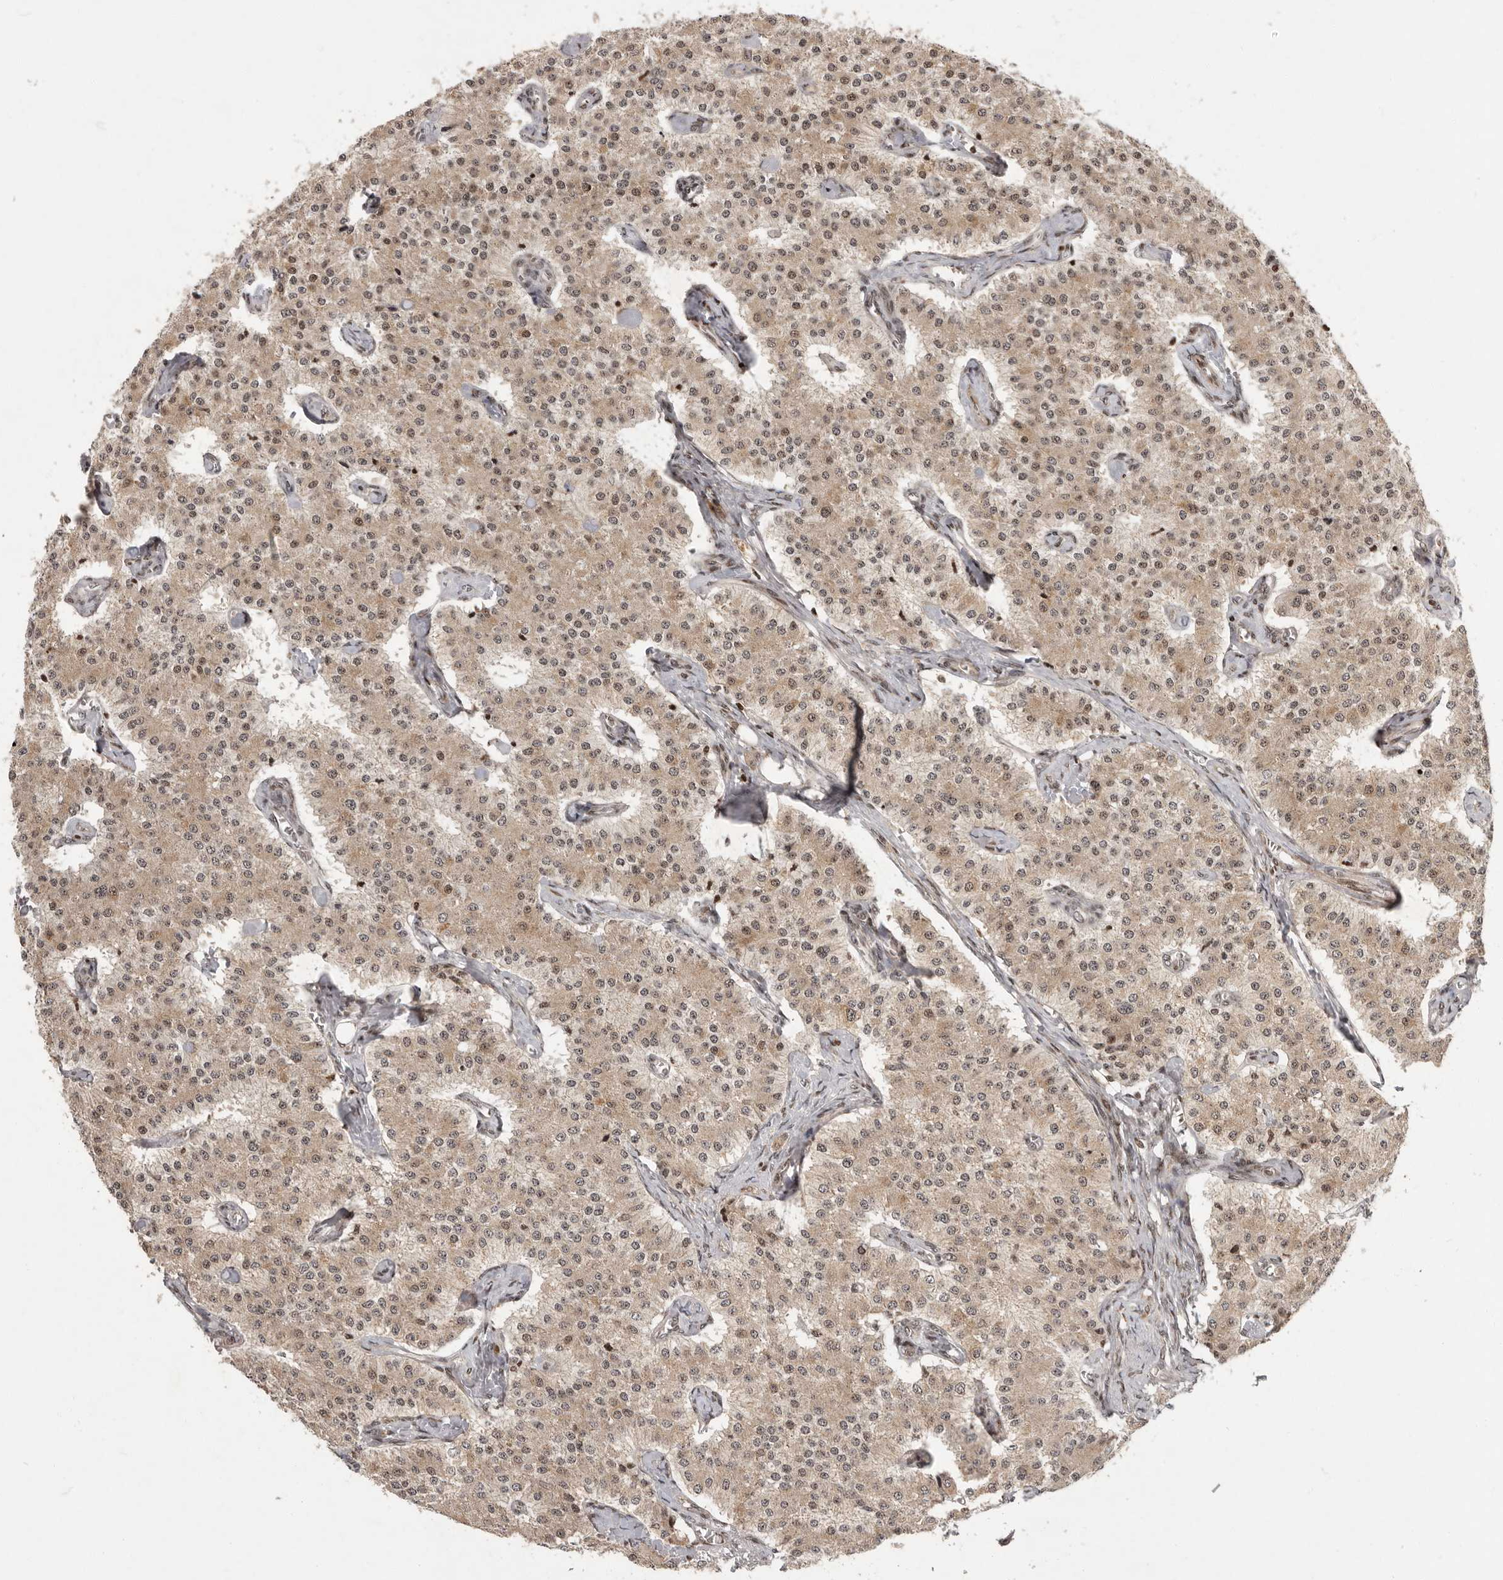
{"staining": {"intensity": "moderate", "quantity": ">75%", "location": "cytoplasmic/membranous,nuclear"}, "tissue": "carcinoid", "cell_type": "Tumor cells", "image_type": "cancer", "snomed": [{"axis": "morphology", "description": "Carcinoid, malignant, NOS"}, {"axis": "topography", "description": "Colon"}], "caption": "Carcinoid was stained to show a protein in brown. There is medium levels of moderate cytoplasmic/membranous and nuclear expression in about >75% of tumor cells. (IHC, brightfield microscopy, high magnification).", "gene": "RABIF", "patient": {"sex": "female", "age": 52}}